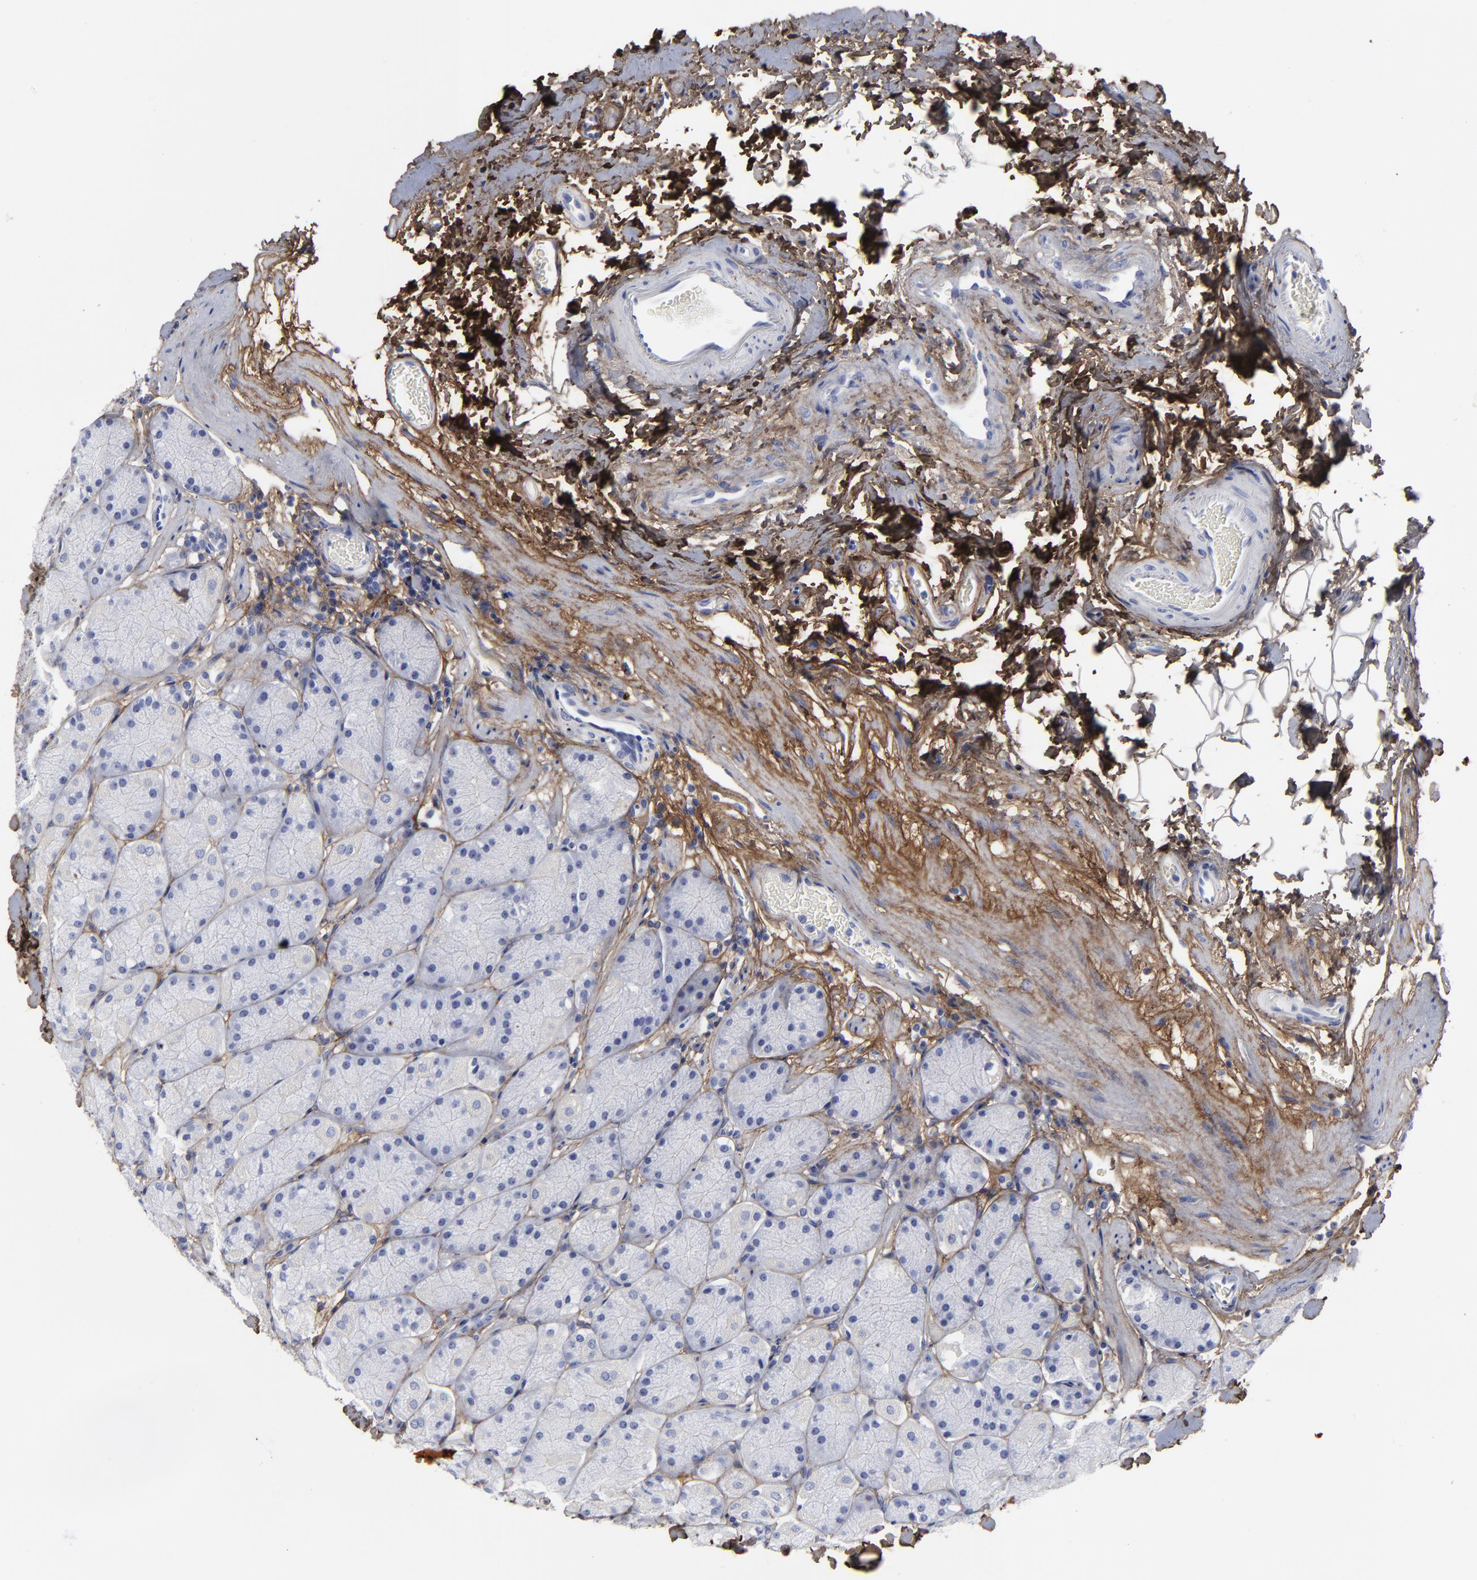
{"staining": {"intensity": "negative", "quantity": "none", "location": "none"}, "tissue": "stomach", "cell_type": "Glandular cells", "image_type": "normal", "snomed": [{"axis": "morphology", "description": "Normal tissue, NOS"}, {"axis": "topography", "description": "Stomach, upper"}, {"axis": "topography", "description": "Stomach"}], "caption": "Immunohistochemistry histopathology image of normal human stomach stained for a protein (brown), which shows no staining in glandular cells.", "gene": "DCN", "patient": {"sex": "male", "age": 76}}